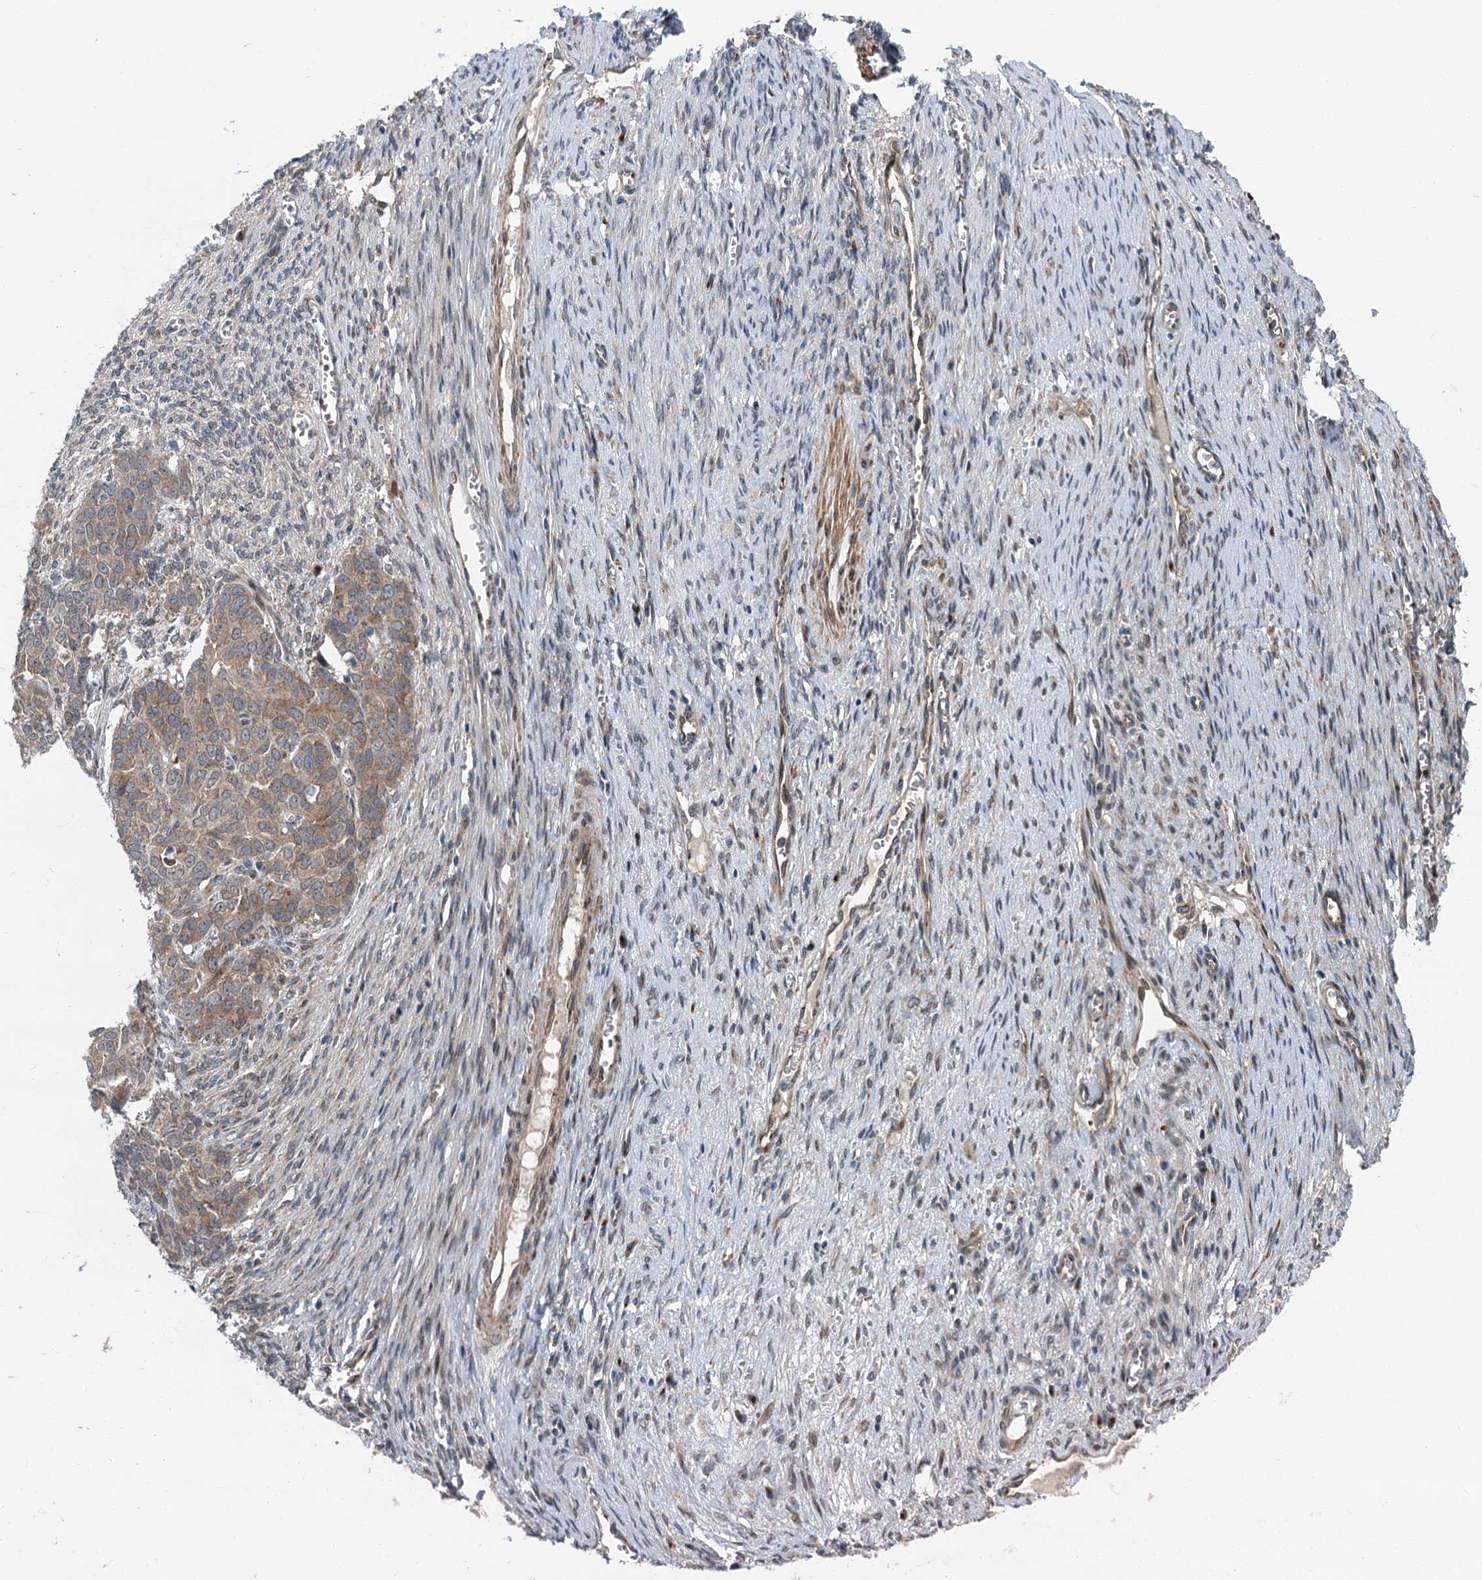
{"staining": {"intensity": "moderate", "quantity": ">75%", "location": "cytoplasmic/membranous"}, "tissue": "ovarian cancer", "cell_type": "Tumor cells", "image_type": "cancer", "snomed": [{"axis": "morphology", "description": "Cystadenocarcinoma, serous, NOS"}, {"axis": "topography", "description": "Ovary"}], "caption": "Protein staining of ovarian cancer (serous cystadenocarcinoma) tissue shows moderate cytoplasmic/membranous positivity in approximately >75% of tumor cells.", "gene": "DYNC2I2", "patient": {"sex": "female", "age": 44}}